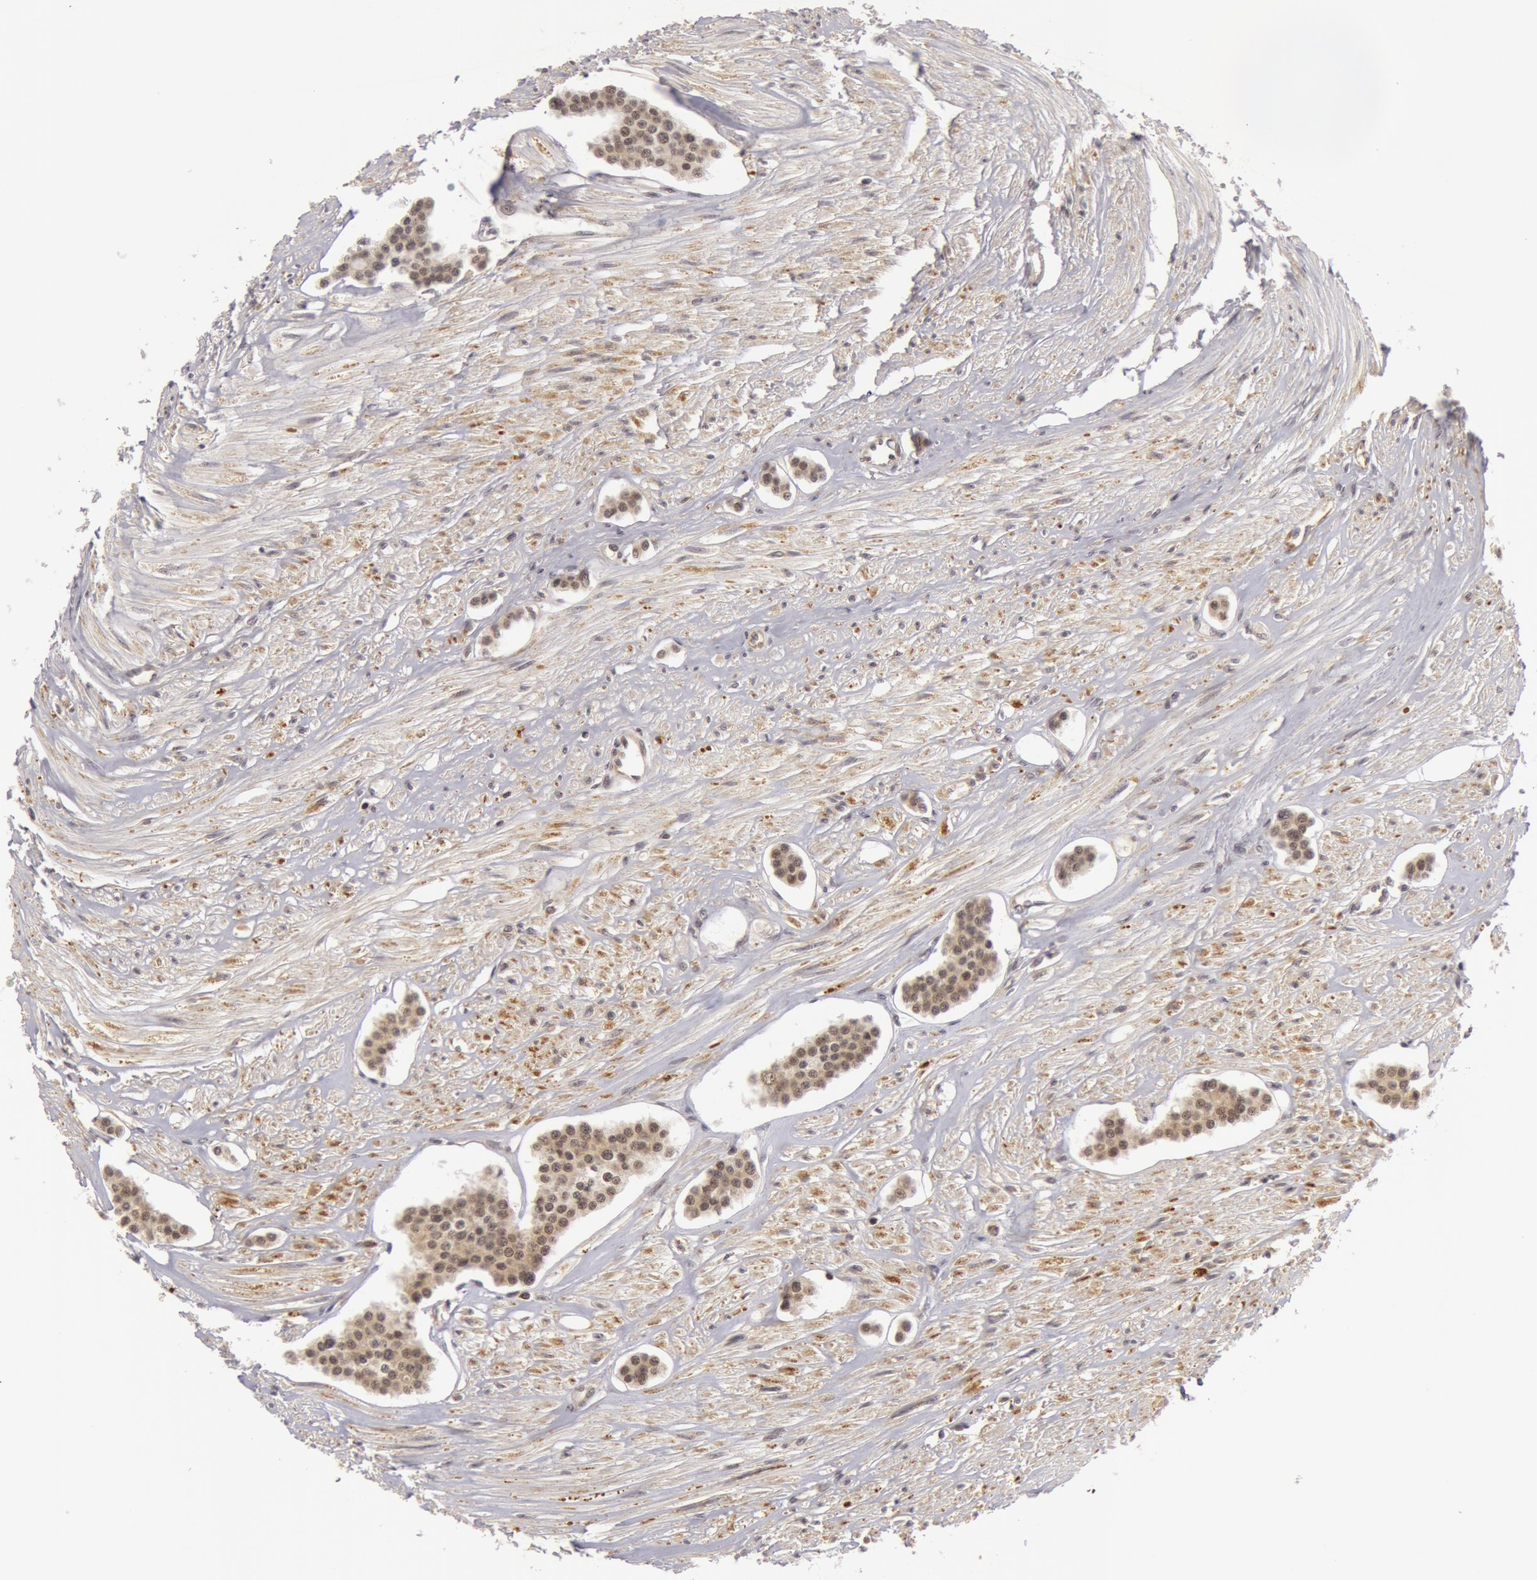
{"staining": {"intensity": "weak", "quantity": ">75%", "location": "cytoplasmic/membranous"}, "tissue": "carcinoid", "cell_type": "Tumor cells", "image_type": "cancer", "snomed": [{"axis": "morphology", "description": "Carcinoid, malignant, NOS"}, {"axis": "topography", "description": "Small intestine"}], "caption": "Weak cytoplasmic/membranous positivity for a protein is present in approximately >75% of tumor cells of carcinoid (malignant) using IHC.", "gene": "SYTL4", "patient": {"sex": "male", "age": 60}}